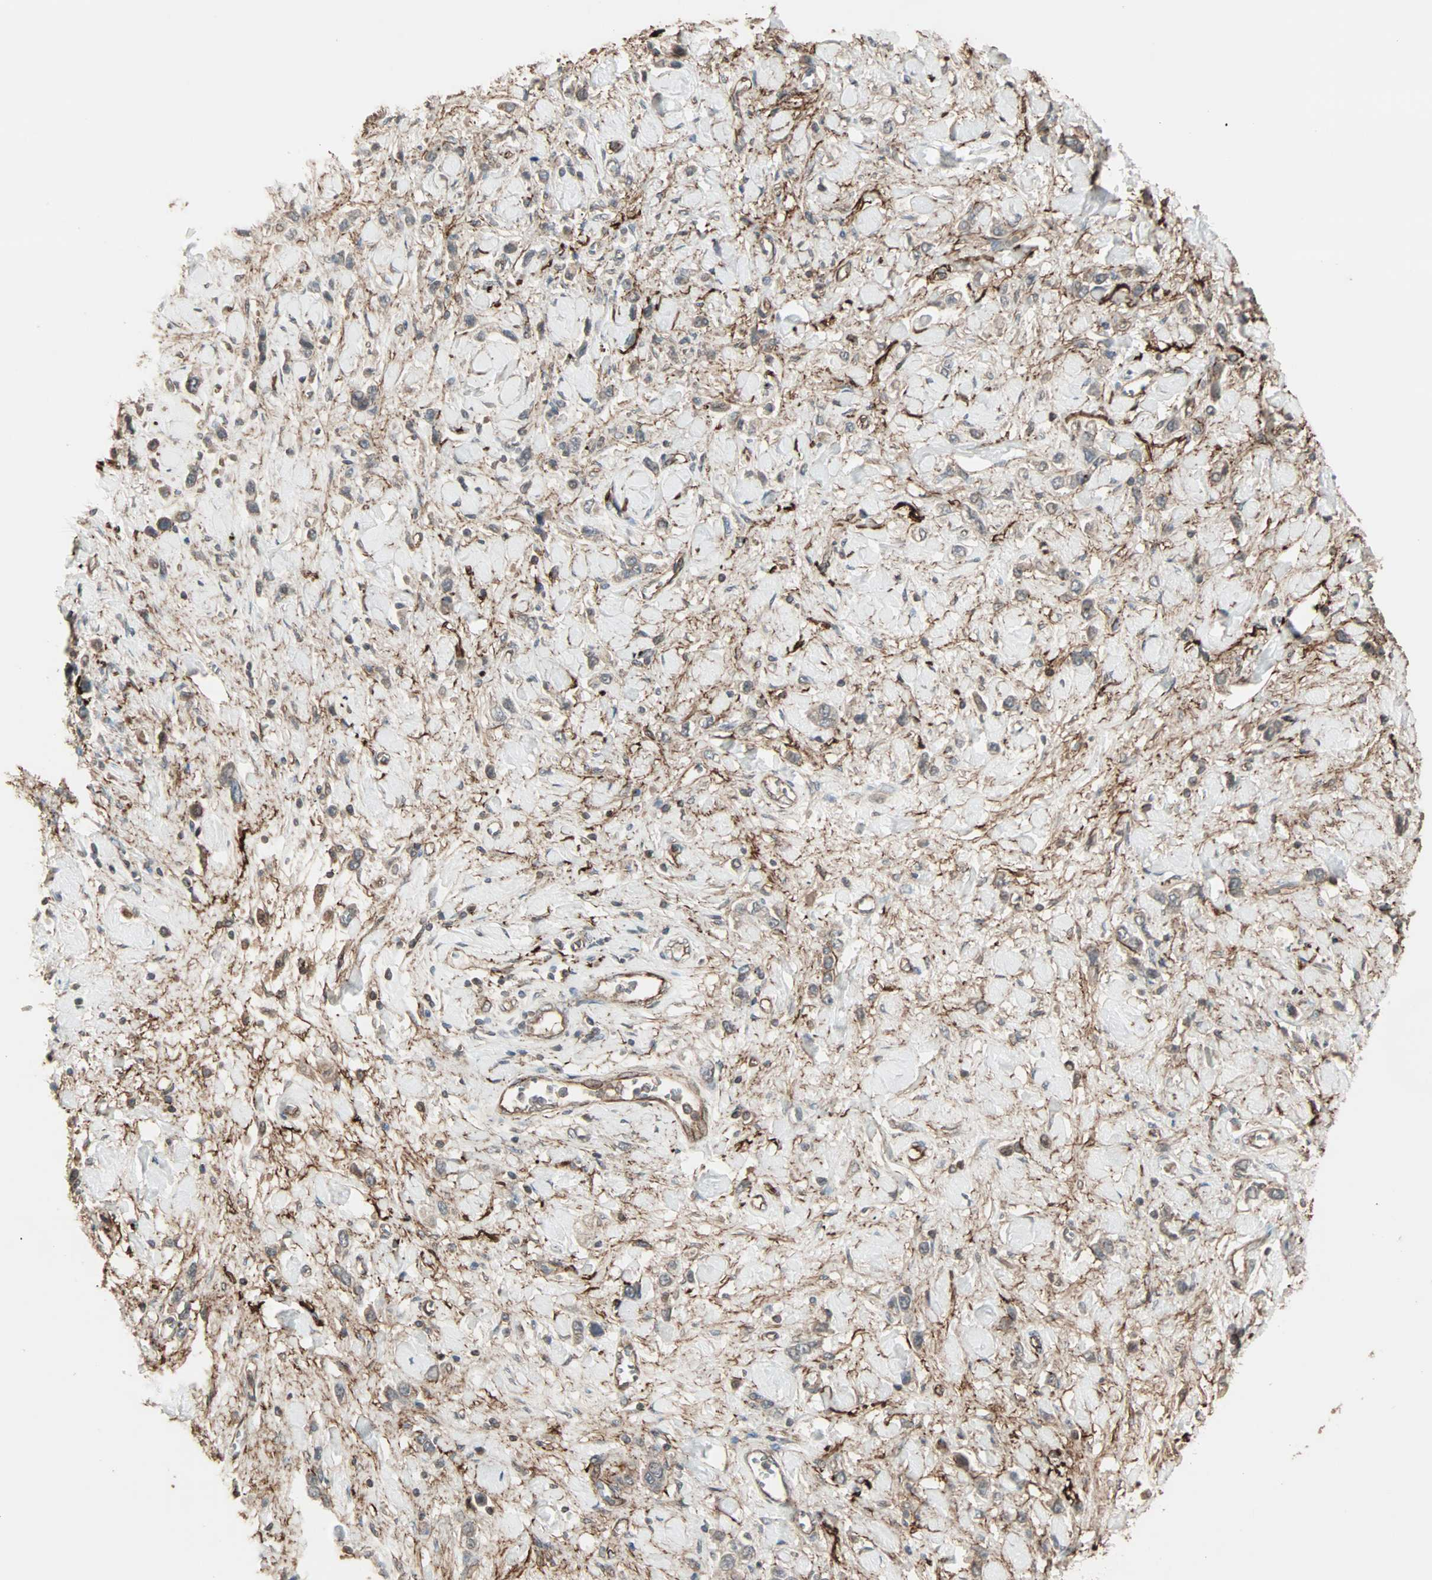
{"staining": {"intensity": "weak", "quantity": "<25%", "location": "cytoplasmic/membranous"}, "tissue": "stomach cancer", "cell_type": "Tumor cells", "image_type": "cancer", "snomed": [{"axis": "morphology", "description": "Normal tissue, NOS"}, {"axis": "morphology", "description": "Adenocarcinoma, NOS"}, {"axis": "topography", "description": "Stomach, upper"}, {"axis": "topography", "description": "Stomach"}], "caption": "Tumor cells are negative for brown protein staining in stomach adenocarcinoma.", "gene": "CALCRL", "patient": {"sex": "female", "age": 65}}